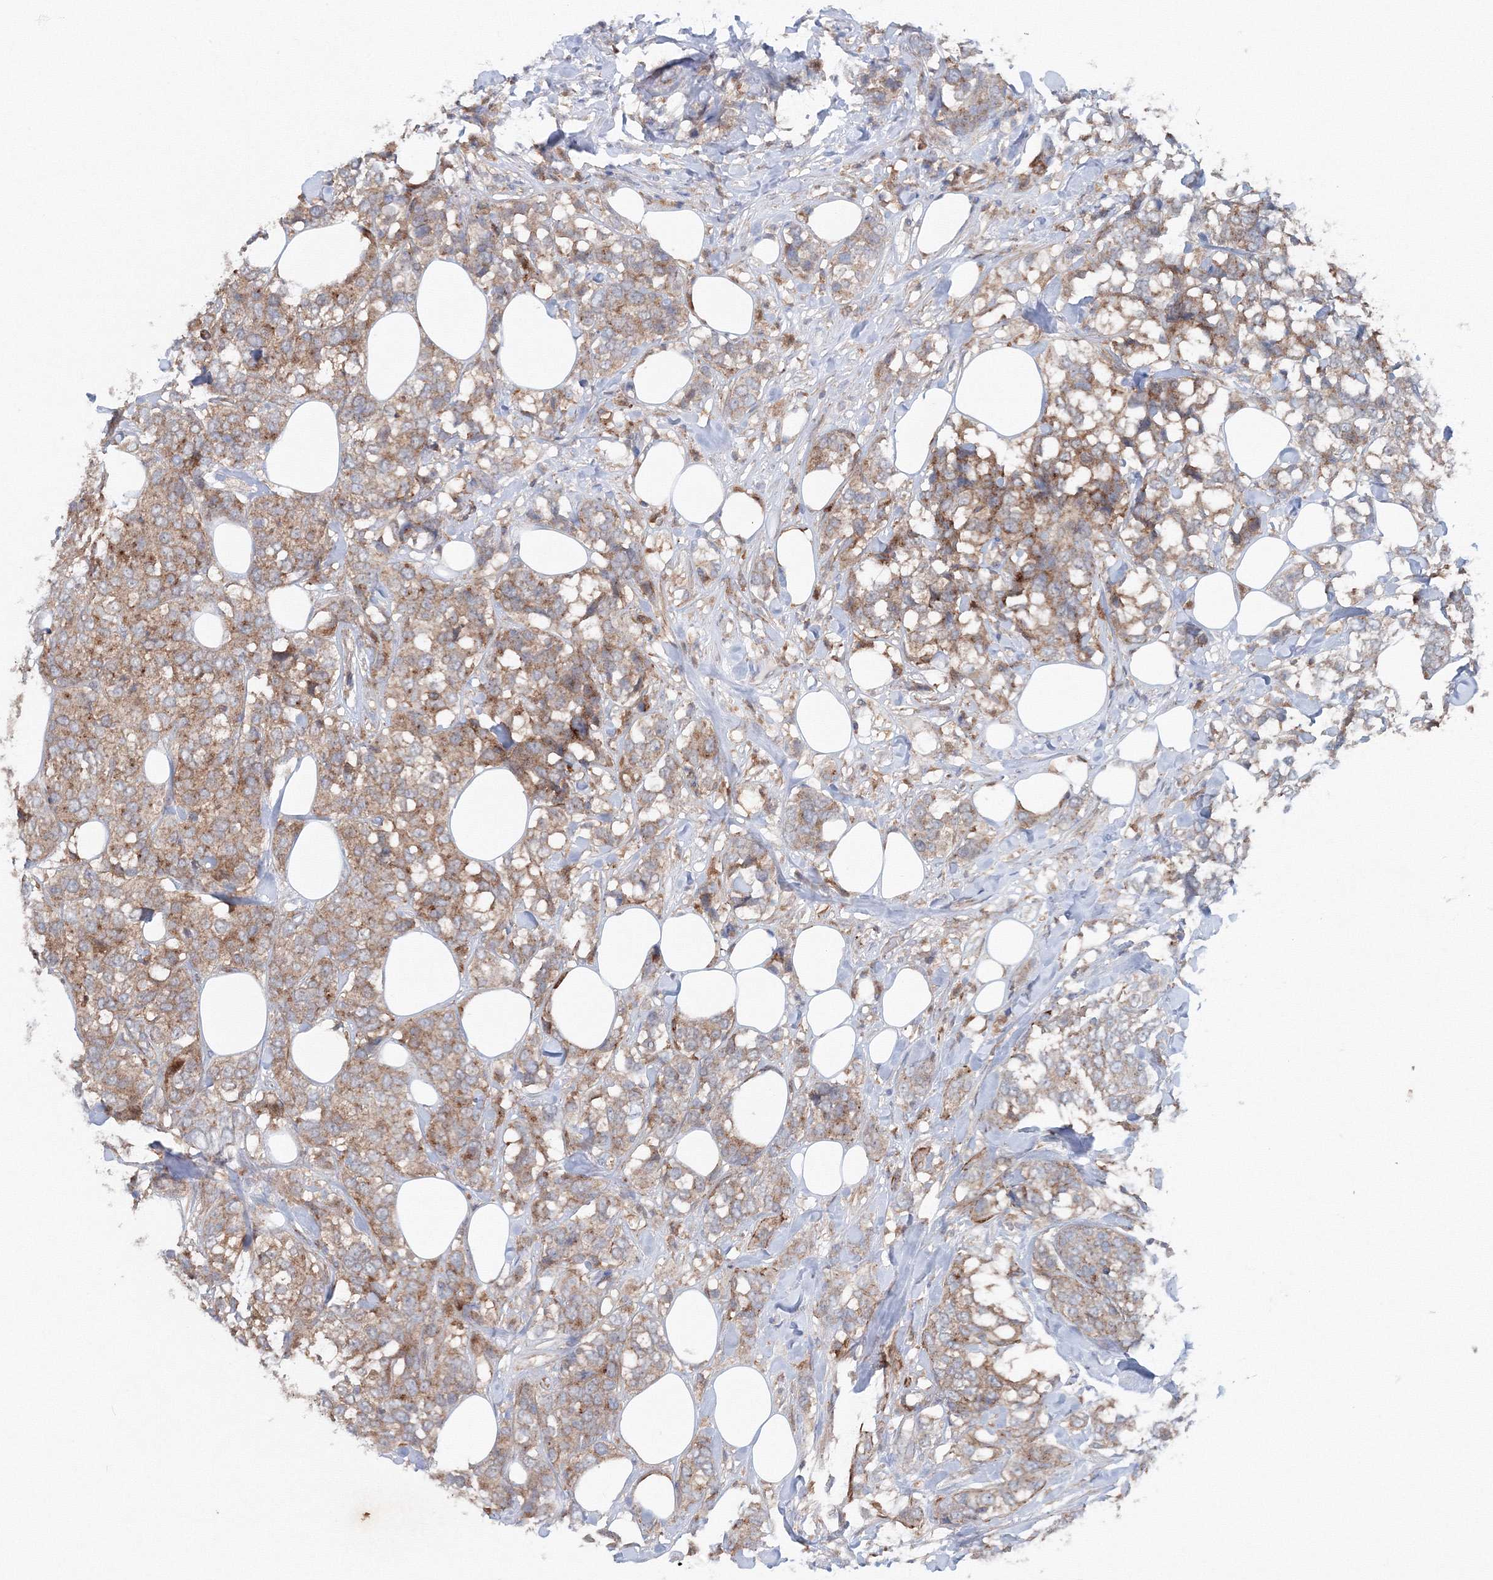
{"staining": {"intensity": "moderate", "quantity": ">75%", "location": "cytoplasmic/membranous"}, "tissue": "breast cancer", "cell_type": "Tumor cells", "image_type": "cancer", "snomed": [{"axis": "morphology", "description": "Lobular carcinoma"}, {"axis": "topography", "description": "Breast"}], "caption": "High-power microscopy captured an IHC micrograph of lobular carcinoma (breast), revealing moderate cytoplasmic/membranous positivity in about >75% of tumor cells.", "gene": "GGA2", "patient": {"sex": "female", "age": 59}}